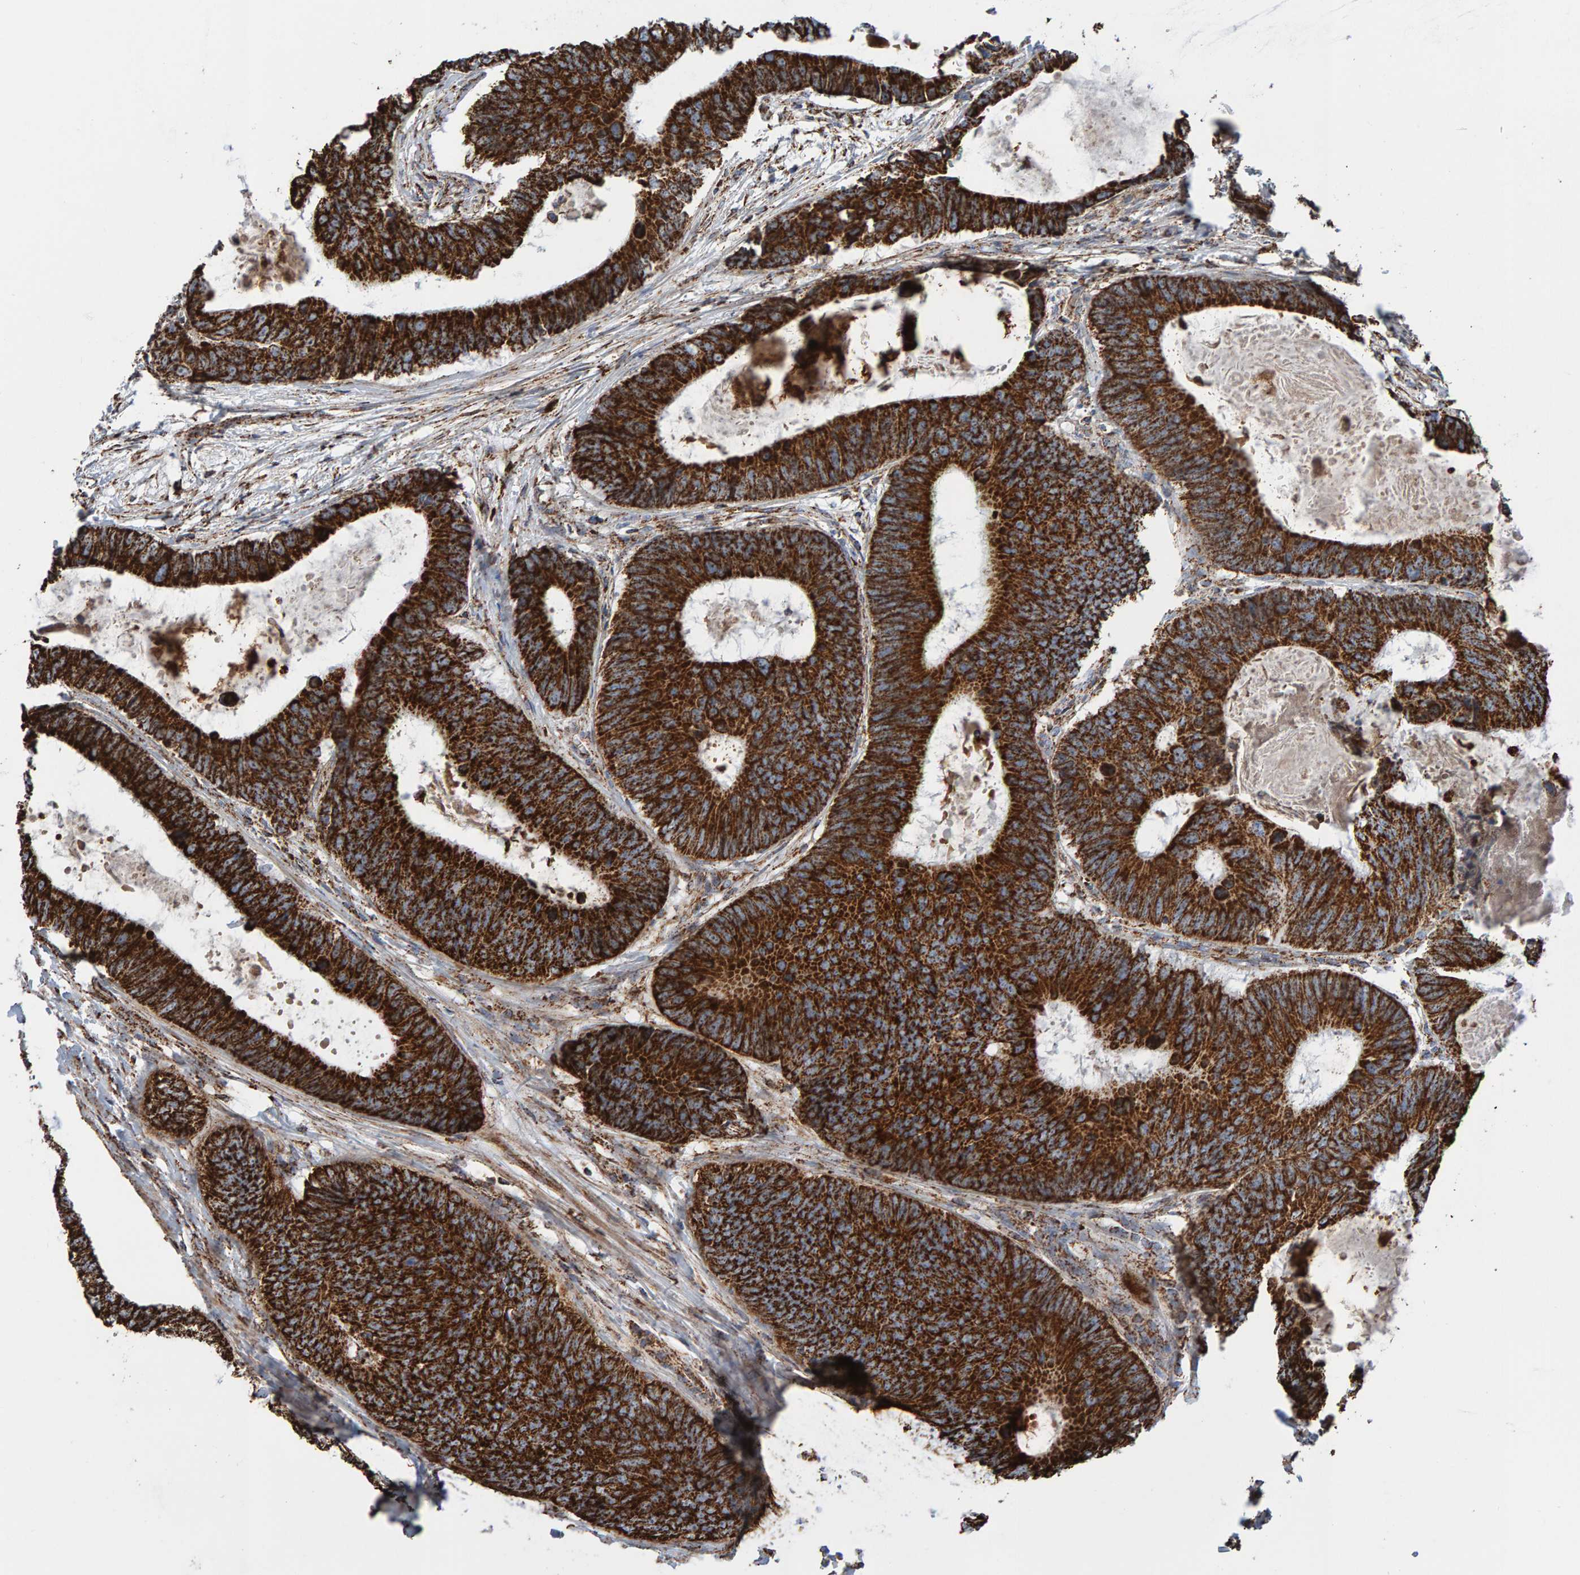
{"staining": {"intensity": "strong", "quantity": ">75%", "location": "cytoplasmic/membranous"}, "tissue": "colorectal cancer", "cell_type": "Tumor cells", "image_type": "cancer", "snomed": [{"axis": "morphology", "description": "Adenocarcinoma, NOS"}, {"axis": "topography", "description": "Colon"}], "caption": "Strong cytoplasmic/membranous staining is present in about >75% of tumor cells in colorectal cancer (adenocarcinoma). (DAB IHC, brown staining for protein, blue staining for nuclei).", "gene": "MRPL45", "patient": {"sex": "male", "age": 56}}